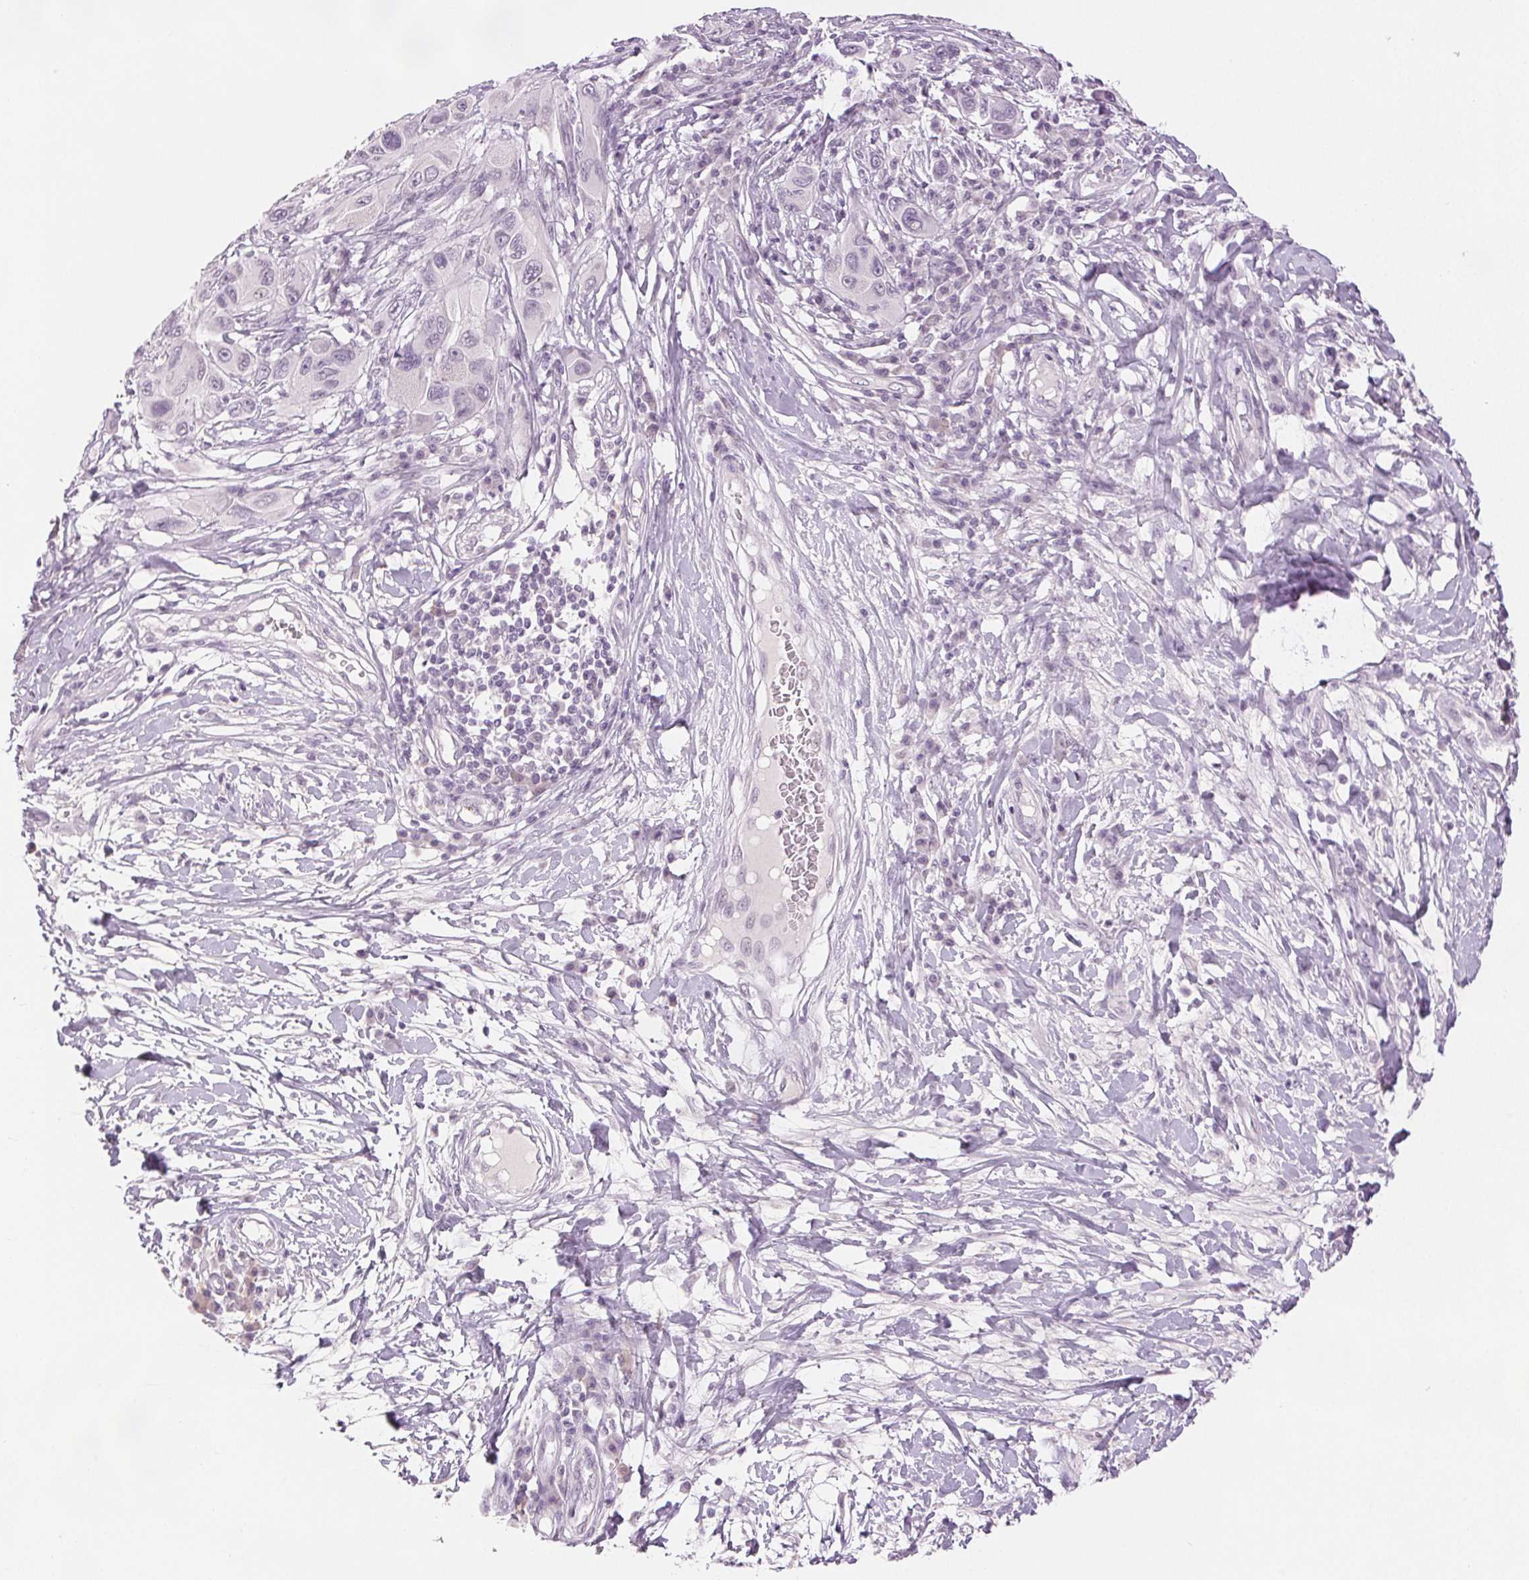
{"staining": {"intensity": "negative", "quantity": "none", "location": "none"}, "tissue": "melanoma", "cell_type": "Tumor cells", "image_type": "cancer", "snomed": [{"axis": "morphology", "description": "Malignant melanoma, NOS"}, {"axis": "topography", "description": "Skin"}], "caption": "Tumor cells show no significant protein positivity in malignant melanoma. (IHC, brightfield microscopy, high magnification).", "gene": "SCGN", "patient": {"sex": "male", "age": 53}}